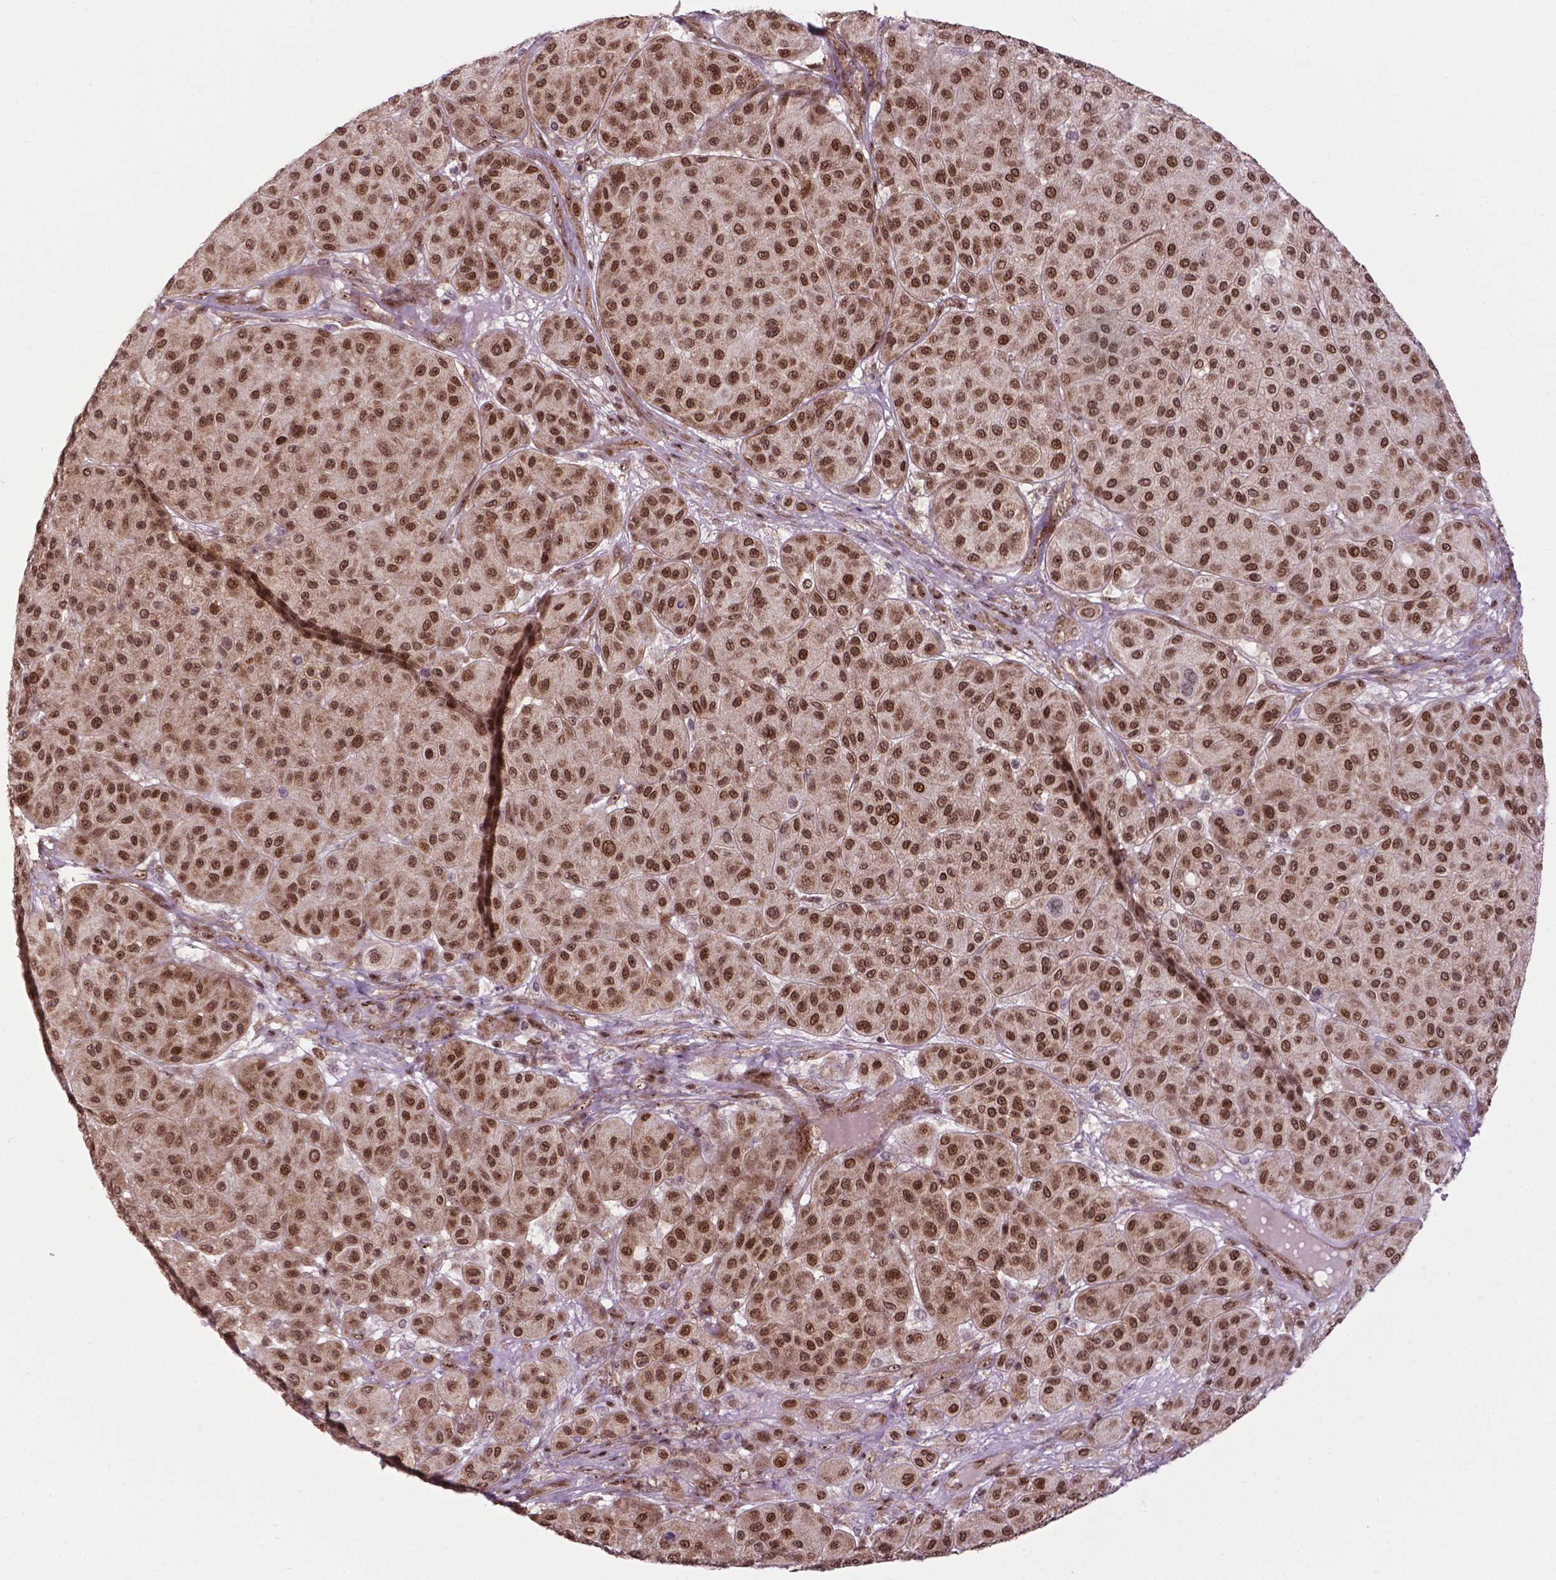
{"staining": {"intensity": "strong", "quantity": ">75%", "location": "nuclear"}, "tissue": "melanoma", "cell_type": "Tumor cells", "image_type": "cancer", "snomed": [{"axis": "morphology", "description": "Malignant melanoma, Metastatic site"}, {"axis": "topography", "description": "Smooth muscle"}], "caption": "The immunohistochemical stain labels strong nuclear staining in tumor cells of malignant melanoma (metastatic site) tissue.", "gene": "CSNK2A1", "patient": {"sex": "male", "age": 41}}